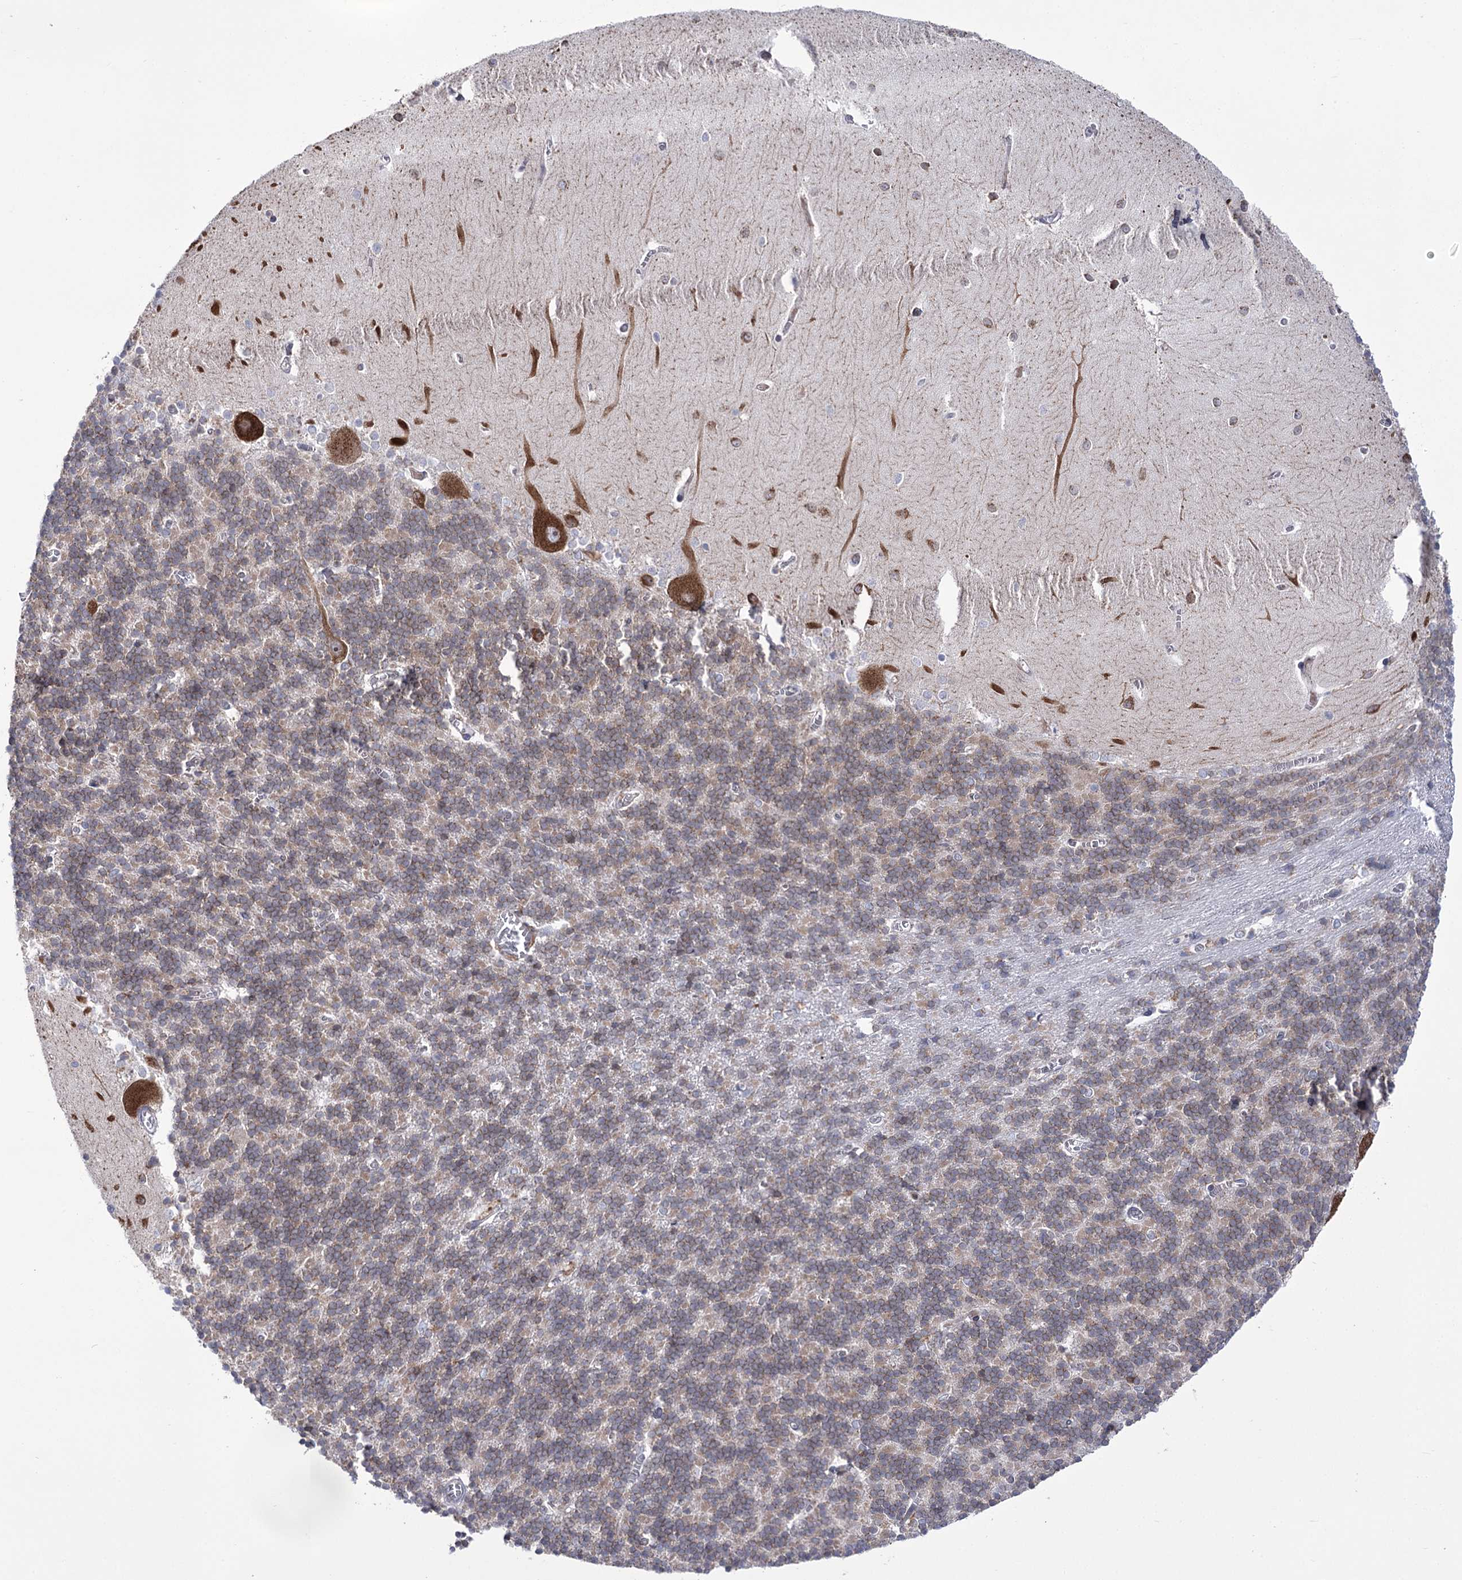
{"staining": {"intensity": "moderate", "quantity": ">75%", "location": "cytoplasmic/membranous"}, "tissue": "cerebellum", "cell_type": "Cells in granular layer", "image_type": "normal", "snomed": [{"axis": "morphology", "description": "Normal tissue, NOS"}, {"axis": "topography", "description": "Cerebellum"}], "caption": "DAB (3,3'-diaminobenzidine) immunohistochemical staining of benign cerebellum exhibits moderate cytoplasmic/membranous protein expression in about >75% of cells in granular layer. Nuclei are stained in blue.", "gene": "ZNF622", "patient": {"sex": "male", "age": 37}}